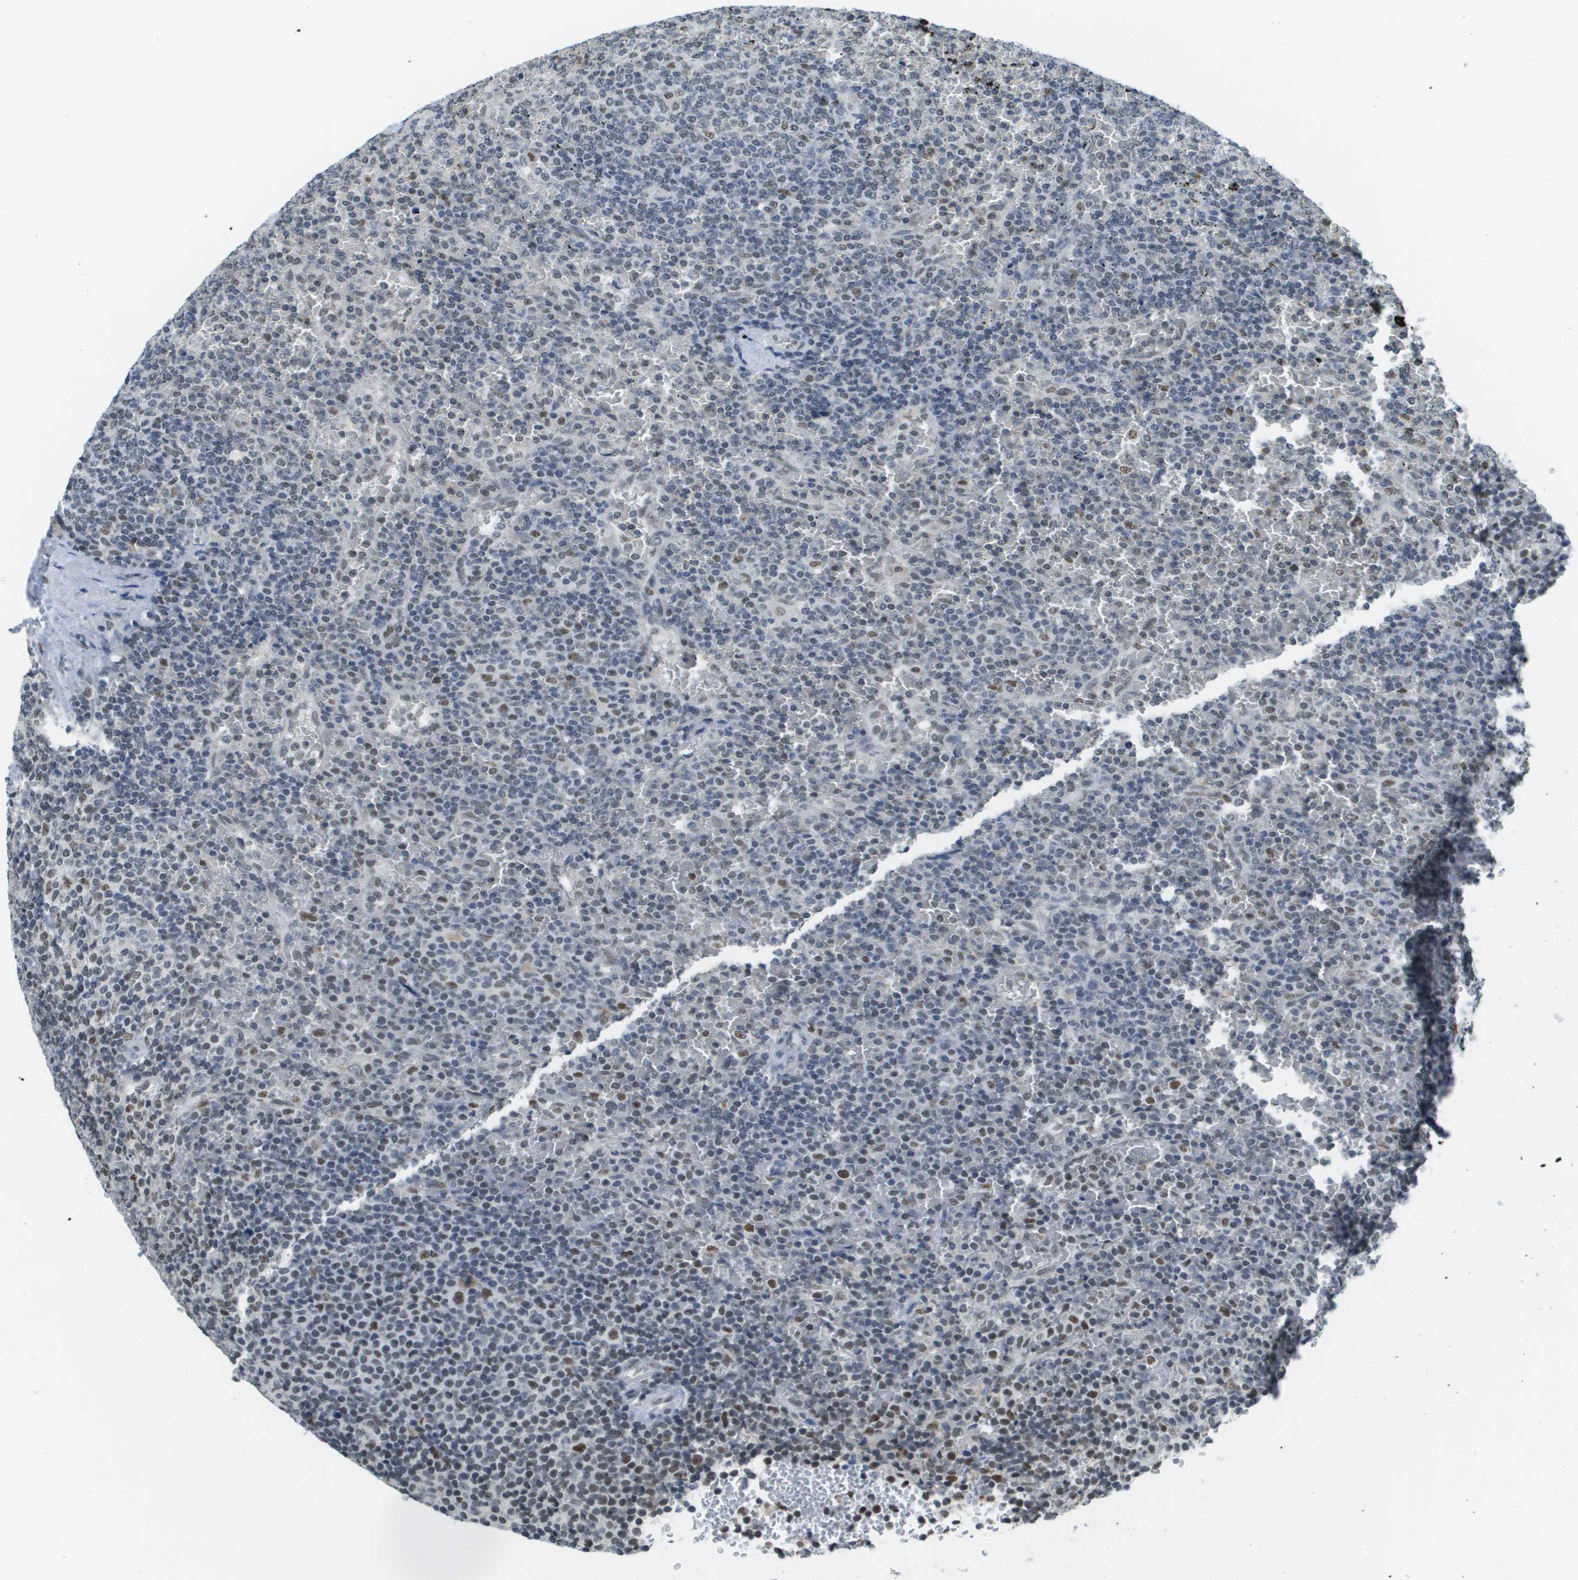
{"staining": {"intensity": "weak", "quantity": "25%-75%", "location": "nuclear"}, "tissue": "lymphoma", "cell_type": "Tumor cells", "image_type": "cancer", "snomed": [{"axis": "morphology", "description": "Malignant lymphoma, non-Hodgkin's type, Low grade"}, {"axis": "topography", "description": "Spleen"}], "caption": "Immunohistochemical staining of human malignant lymphoma, non-Hodgkin's type (low-grade) displays low levels of weak nuclear positivity in approximately 25%-75% of tumor cells. The protein is stained brown, and the nuclei are stained in blue (DAB (3,3'-diaminobenzidine) IHC with brightfield microscopy, high magnification).", "gene": "CBX5", "patient": {"sex": "female", "age": 77}}